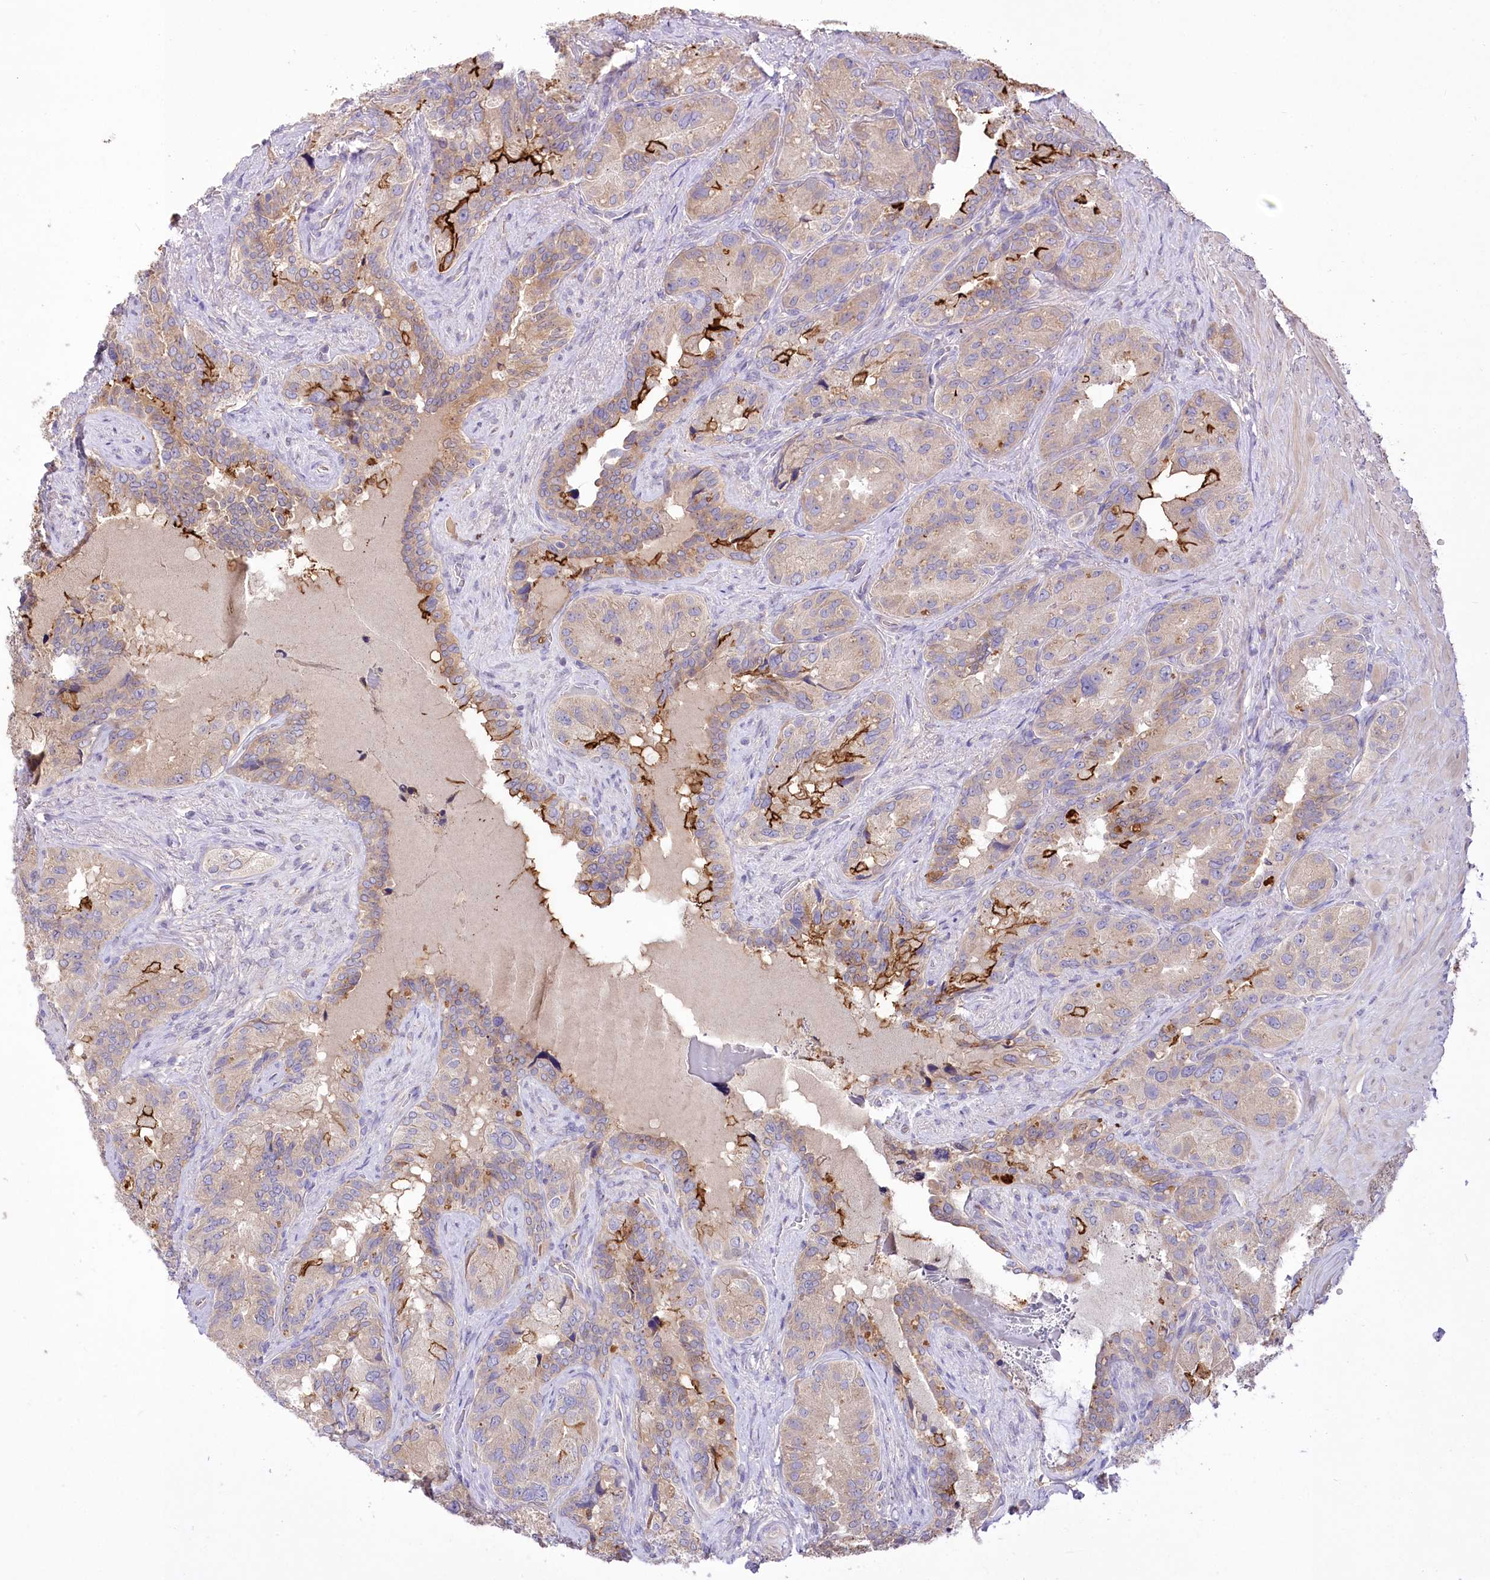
{"staining": {"intensity": "strong", "quantity": "<25%", "location": "cytoplasmic/membranous"}, "tissue": "seminal vesicle", "cell_type": "Glandular cells", "image_type": "normal", "snomed": [{"axis": "morphology", "description": "Normal tissue, NOS"}, {"axis": "topography", "description": "Seminal veicle"}, {"axis": "topography", "description": "Peripheral nerve tissue"}], "caption": "Seminal vesicle stained with DAB (3,3'-diaminobenzidine) immunohistochemistry (IHC) demonstrates medium levels of strong cytoplasmic/membranous staining in about <25% of glandular cells.", "gene": "PBLD", "patient": {"sex": "male", "age": 67}}